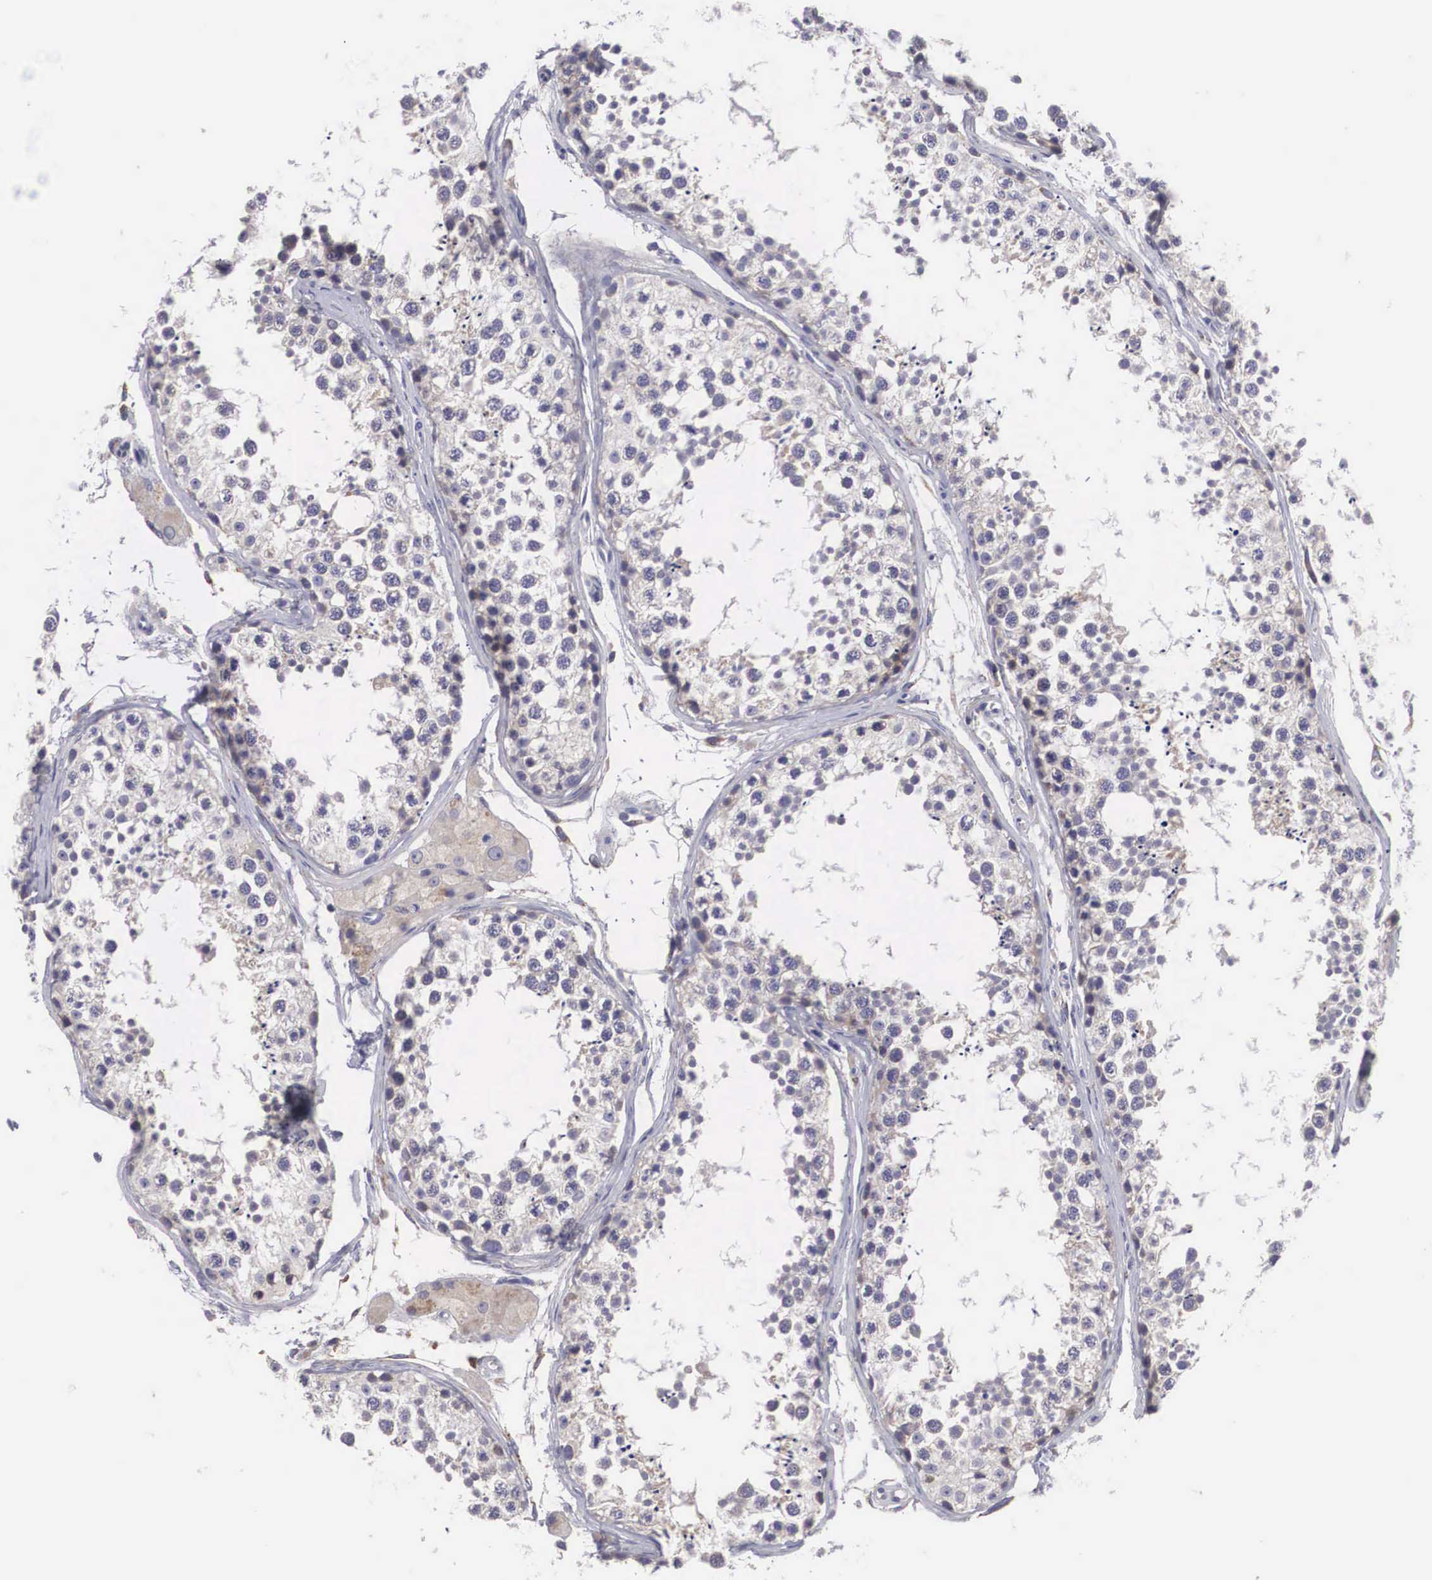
{"staining": {"intensity": "negative", "quantity": "none", "location": "none"}, "tissue": "testis", "cell_type": "Cells in seminiferous ducts", "image_type": "normal", "snomed": [{"axis": "morphology", "description": "Normal tissue, NOS"}, {"axis": "topography", "description": "Testis"}], "caption": "Histopathology image shows no protein staining in cells in seminiferous ducts of benign testis.", "gene": "NREP", "patient": {"sex": "male", "age": 57}}